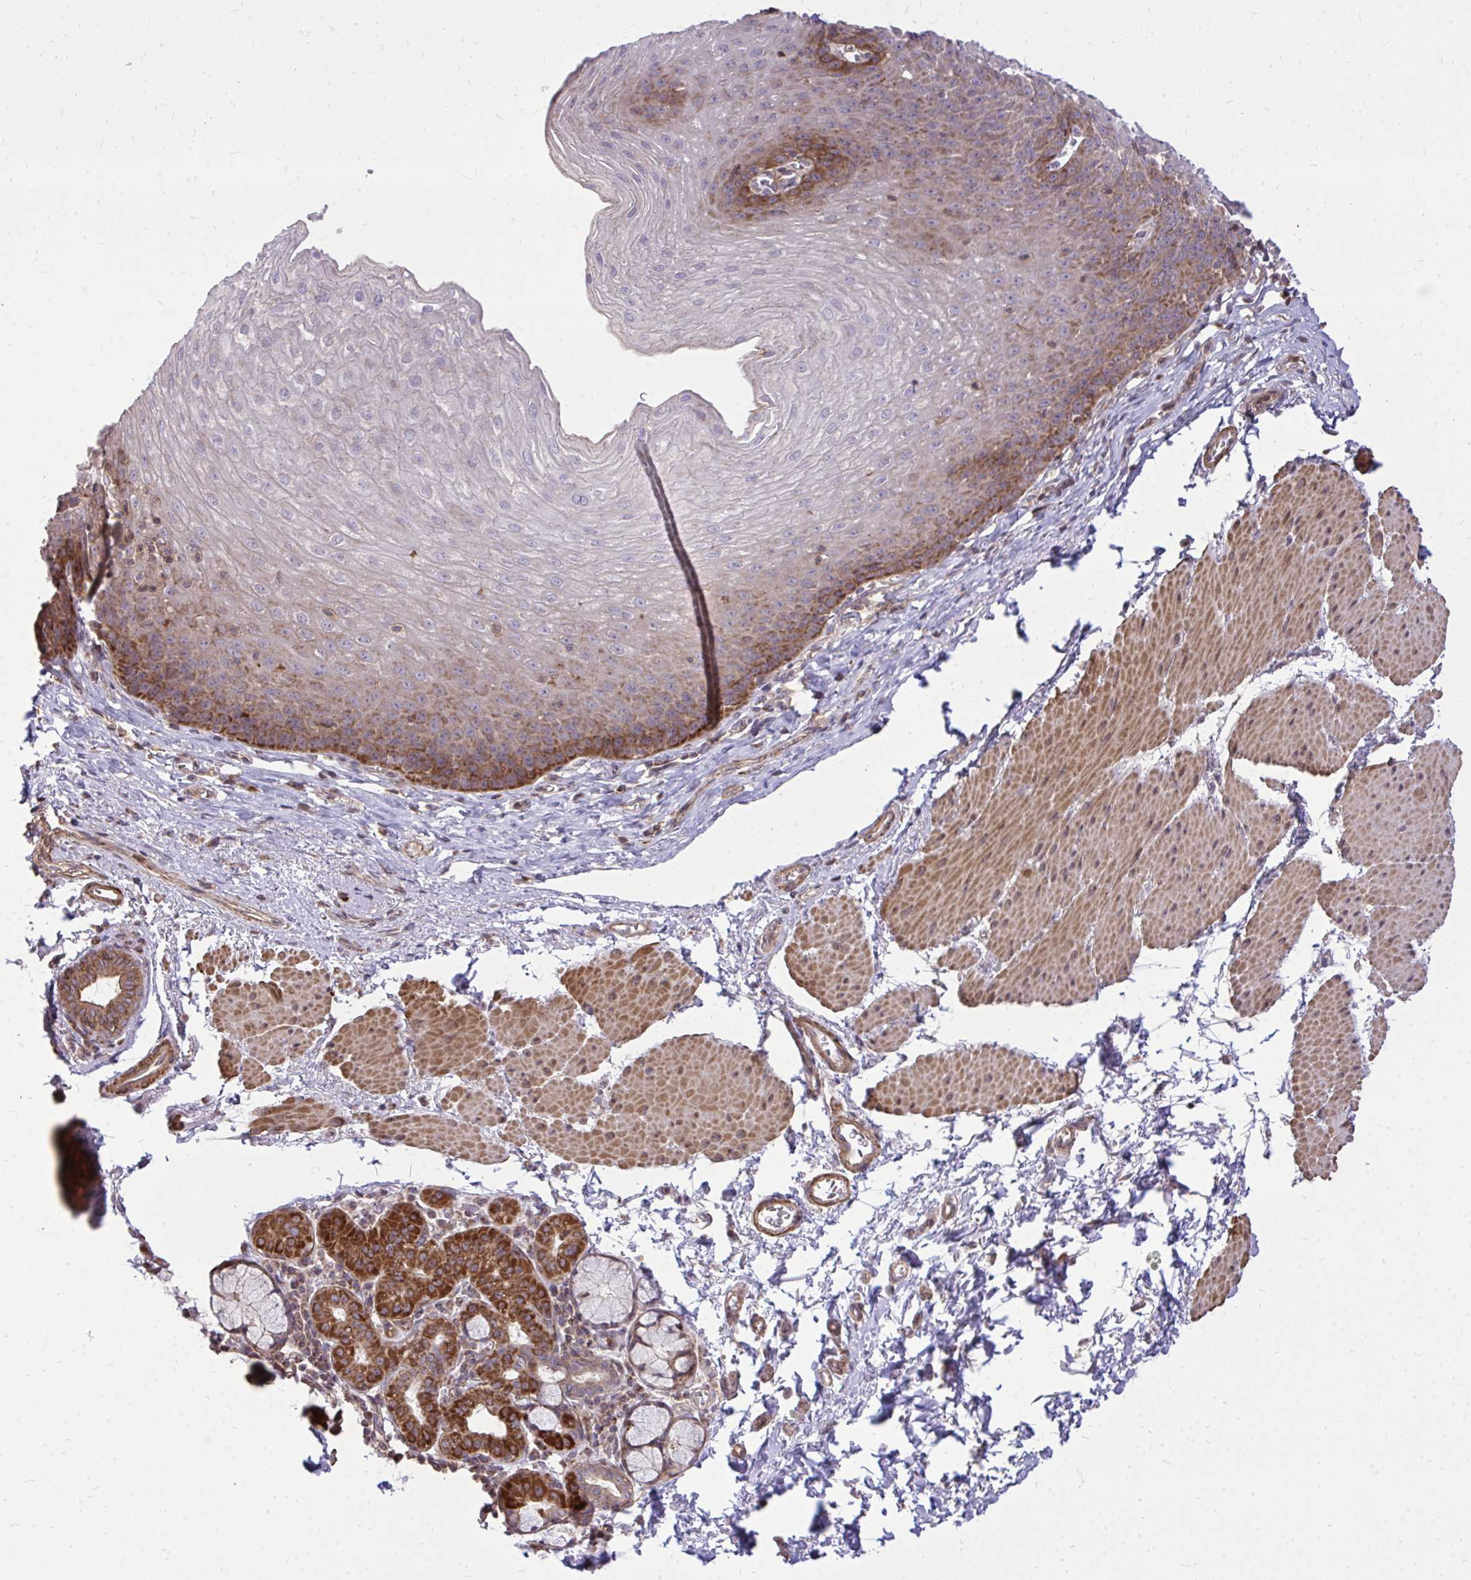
{"staining": {"intensity": "strong", "quantity": "25%-75%", "location": "cytoplasmic/membranous"}, "tissue": "esophagus", "cell_type": "Squamous epithelial cells", "image_type": "normal", "snomed": [{"axis": "morphology", "description": "Normal tissue, NOS"}, {"axis": "topography", "description": "Esophagus"}], "caption": "Immunohistochemistry (IHC) (DAB) staining of unremarkable human esophagus displays strong cytoplasmic/membranous protein expression in about 25%-75% of squamous epithelial cells. Immunohistochemistry stains the protein in brown and the nuclei are stained blue.", "gene": "SLC7A5", "patient": {"sex": "female", "age": 81}}